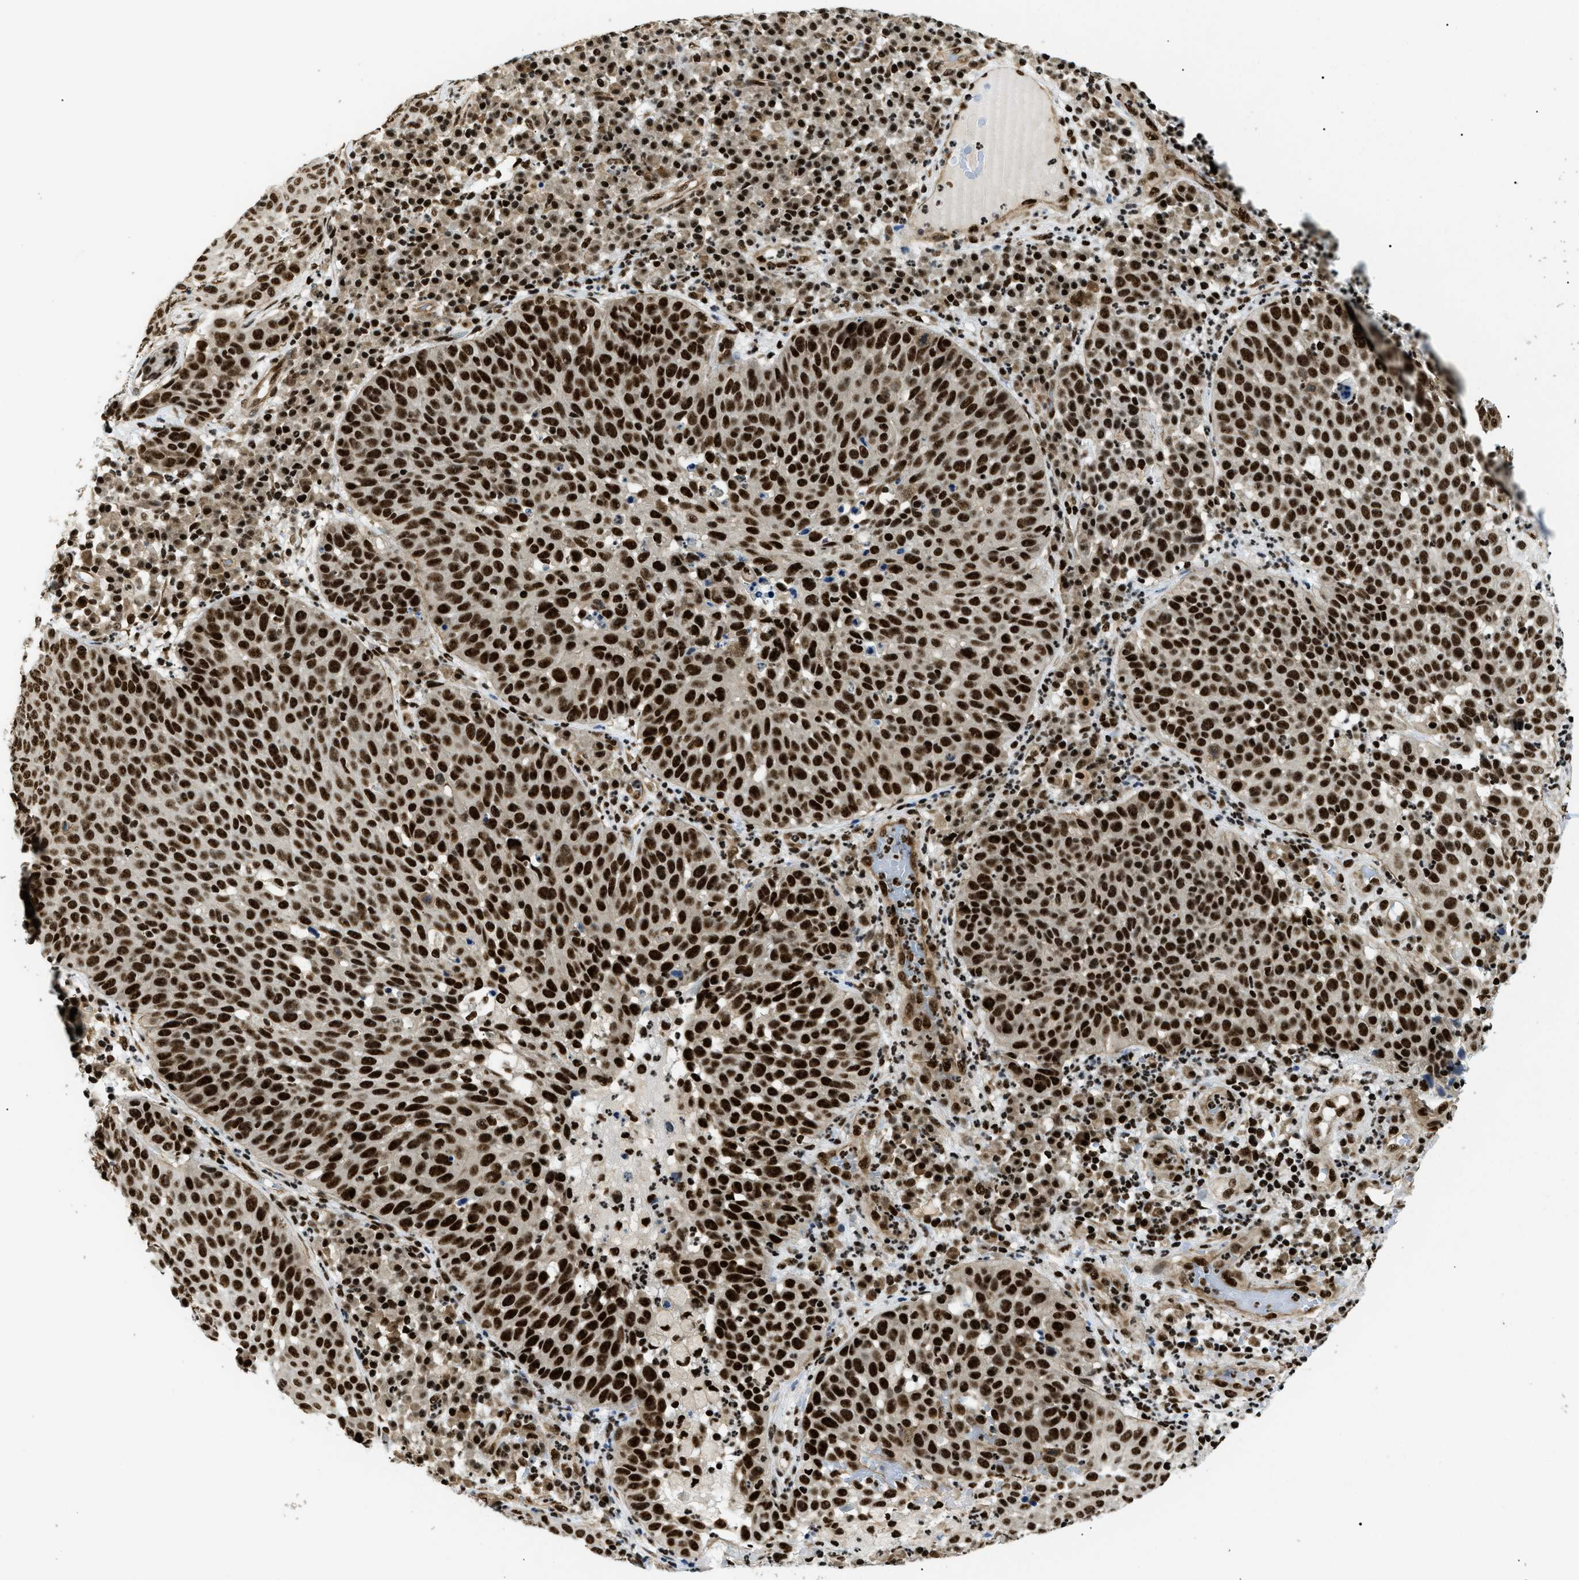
{"staining": {"intensity": "strong", "quantity": ">75%", "location": "nuclear"}, "tissue": "skin cancer", "cell_type": "Tumor cells", "image_type": "cancer", "snomed": [{"axis": "morphology", "description": "Squamous cell carcinoma in situ, NOS"}, {"axis": "morphology", "description": "Squamous cell carcinoma, NOS"}, {"axis": "topography", "description": "Skin"}], "caption": "Immunohistochemical staining of human skin squamous cell carcinoma shows high levels of strong nuclear protein positivity in approximately >75% of tumor cells.", "gene": "CWC25", "patient": {"sex": "male", "age": 93}}